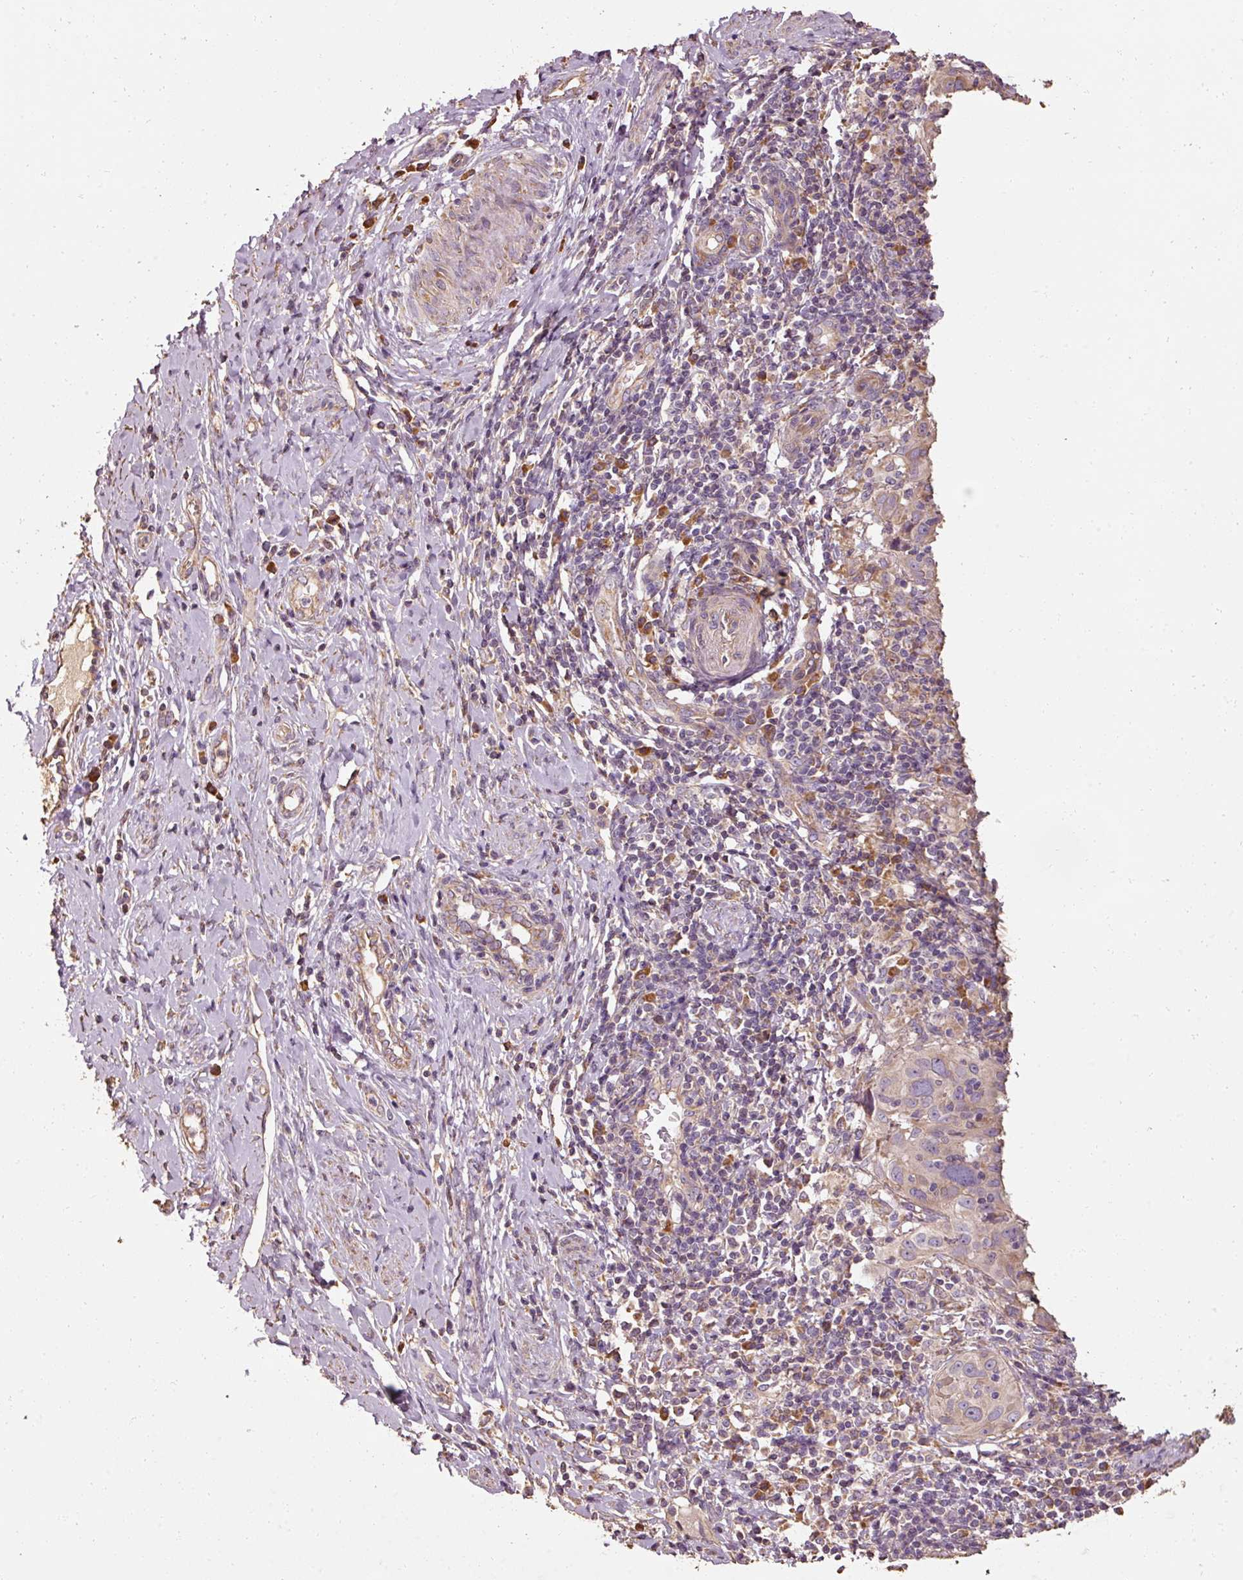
{"staining": {"intensity": "negative", "quantity": "none", "location": "none"}, "tissue": "cervical cancer", "cell_type": "Tumor cells", "image_type": "cancer", "snomed": [{"axis": "morphology", "description": "Squamous cell carcinoma, NOS"}, {"axis": "topography", "description": "Cervix"}], "caption": "This image is of cervical squamous cell carcinoma stained with immunohistochemistry (IHC) to label a protein in brown with the nuclei are counter-stained blue. There is no staining in tumor cells. (DAB immunohistochemistry visualized using brightfield microscopy, high magnification).", "gene": "EFHC1", "patient": {"sex": "female", "age": 31}}